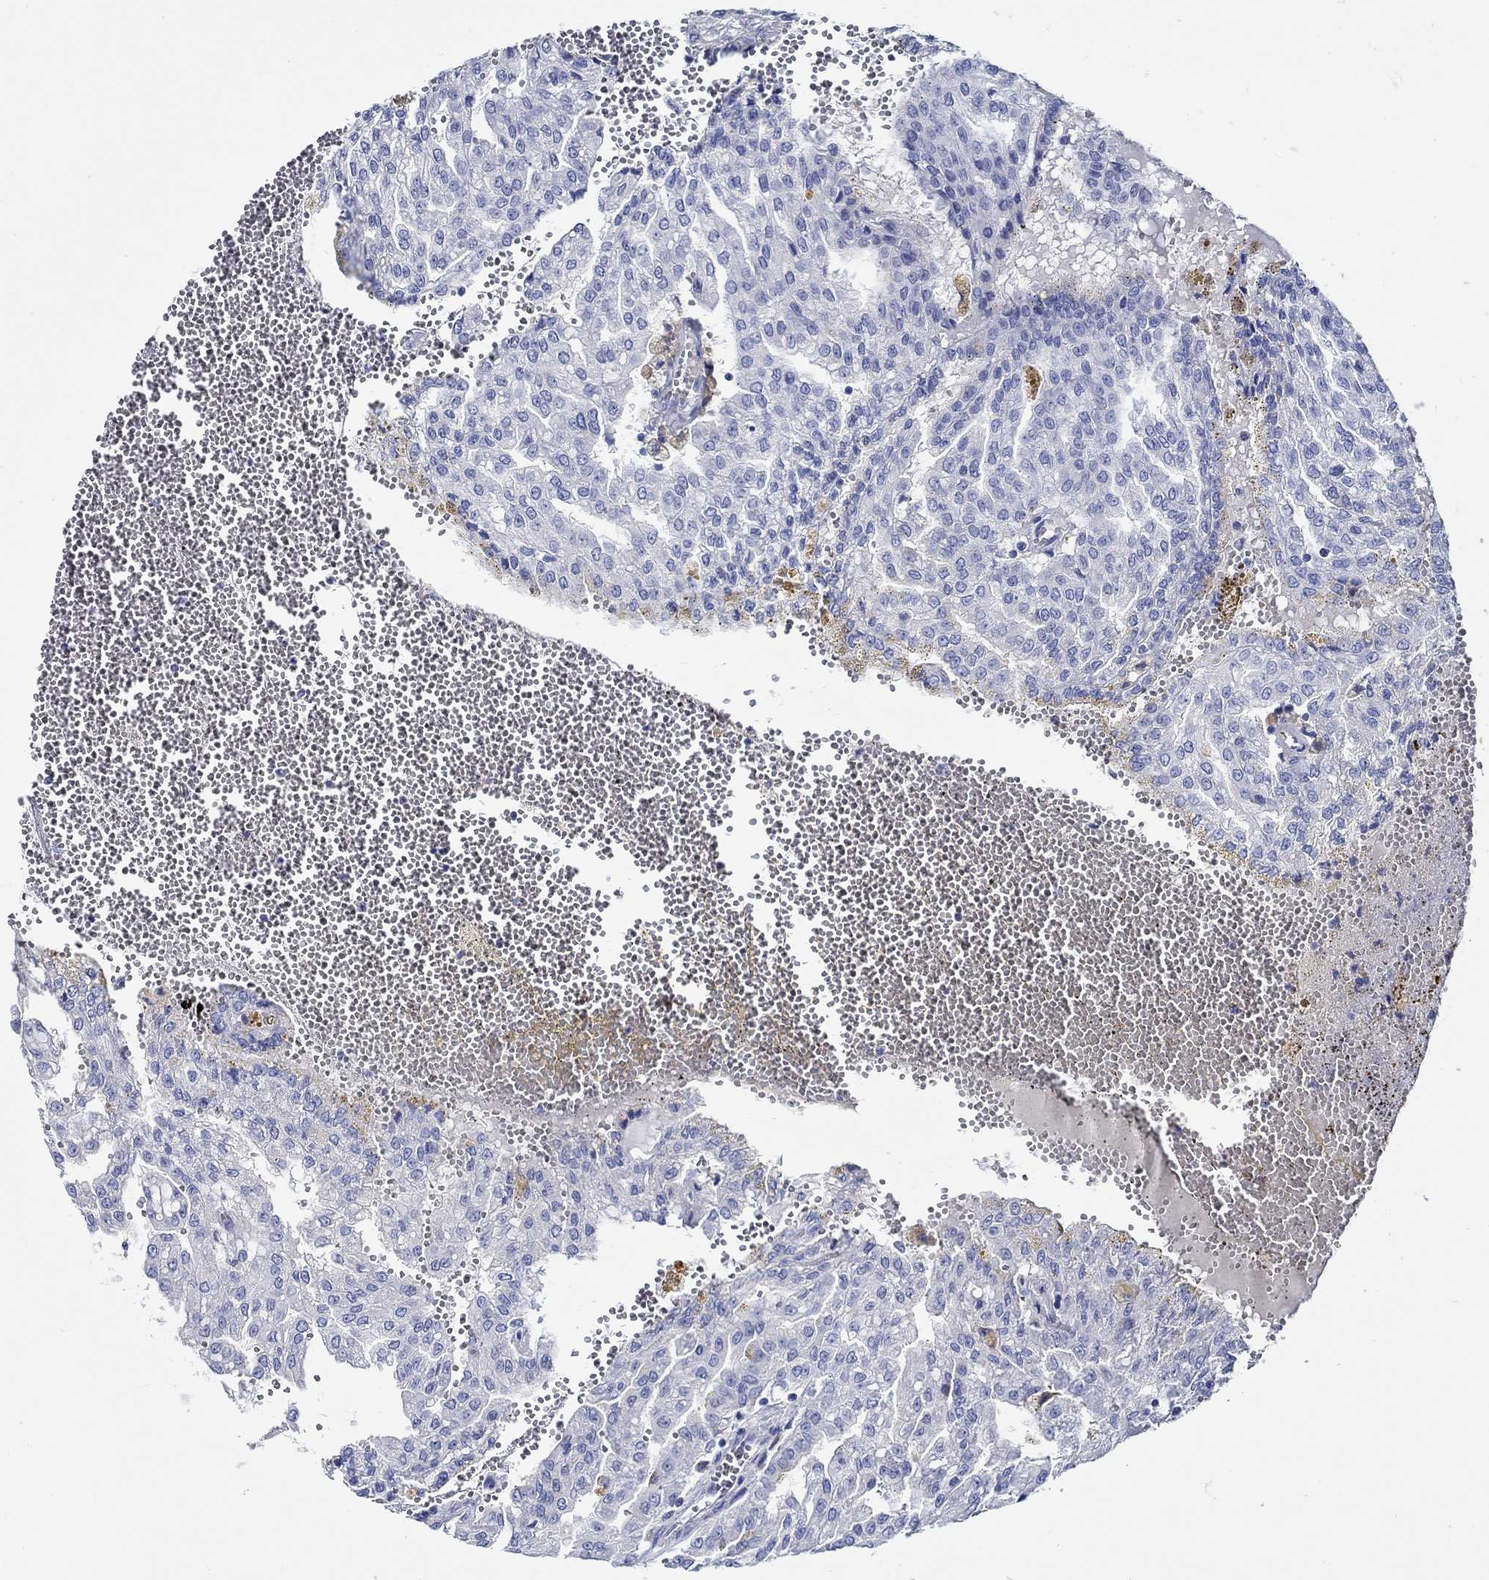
{"staining": {"intensity": "negative", "quantity": "none", "location": "none"}, "tissue": "renal cancer", "cell_type": "Tumor cells", "image_type": "cancer", "snomed": [{"axis": "morphology", "description": "Adenocarcinoma, NOS"}, {"axis": "topography", "description": "Kidney"}], "caption": "An image of human renal cancer (adenocarcinoma) is negative for staining in tumor cells.", "gene": "FBXO2", "patient": {"sex": "male", "age": 63}}